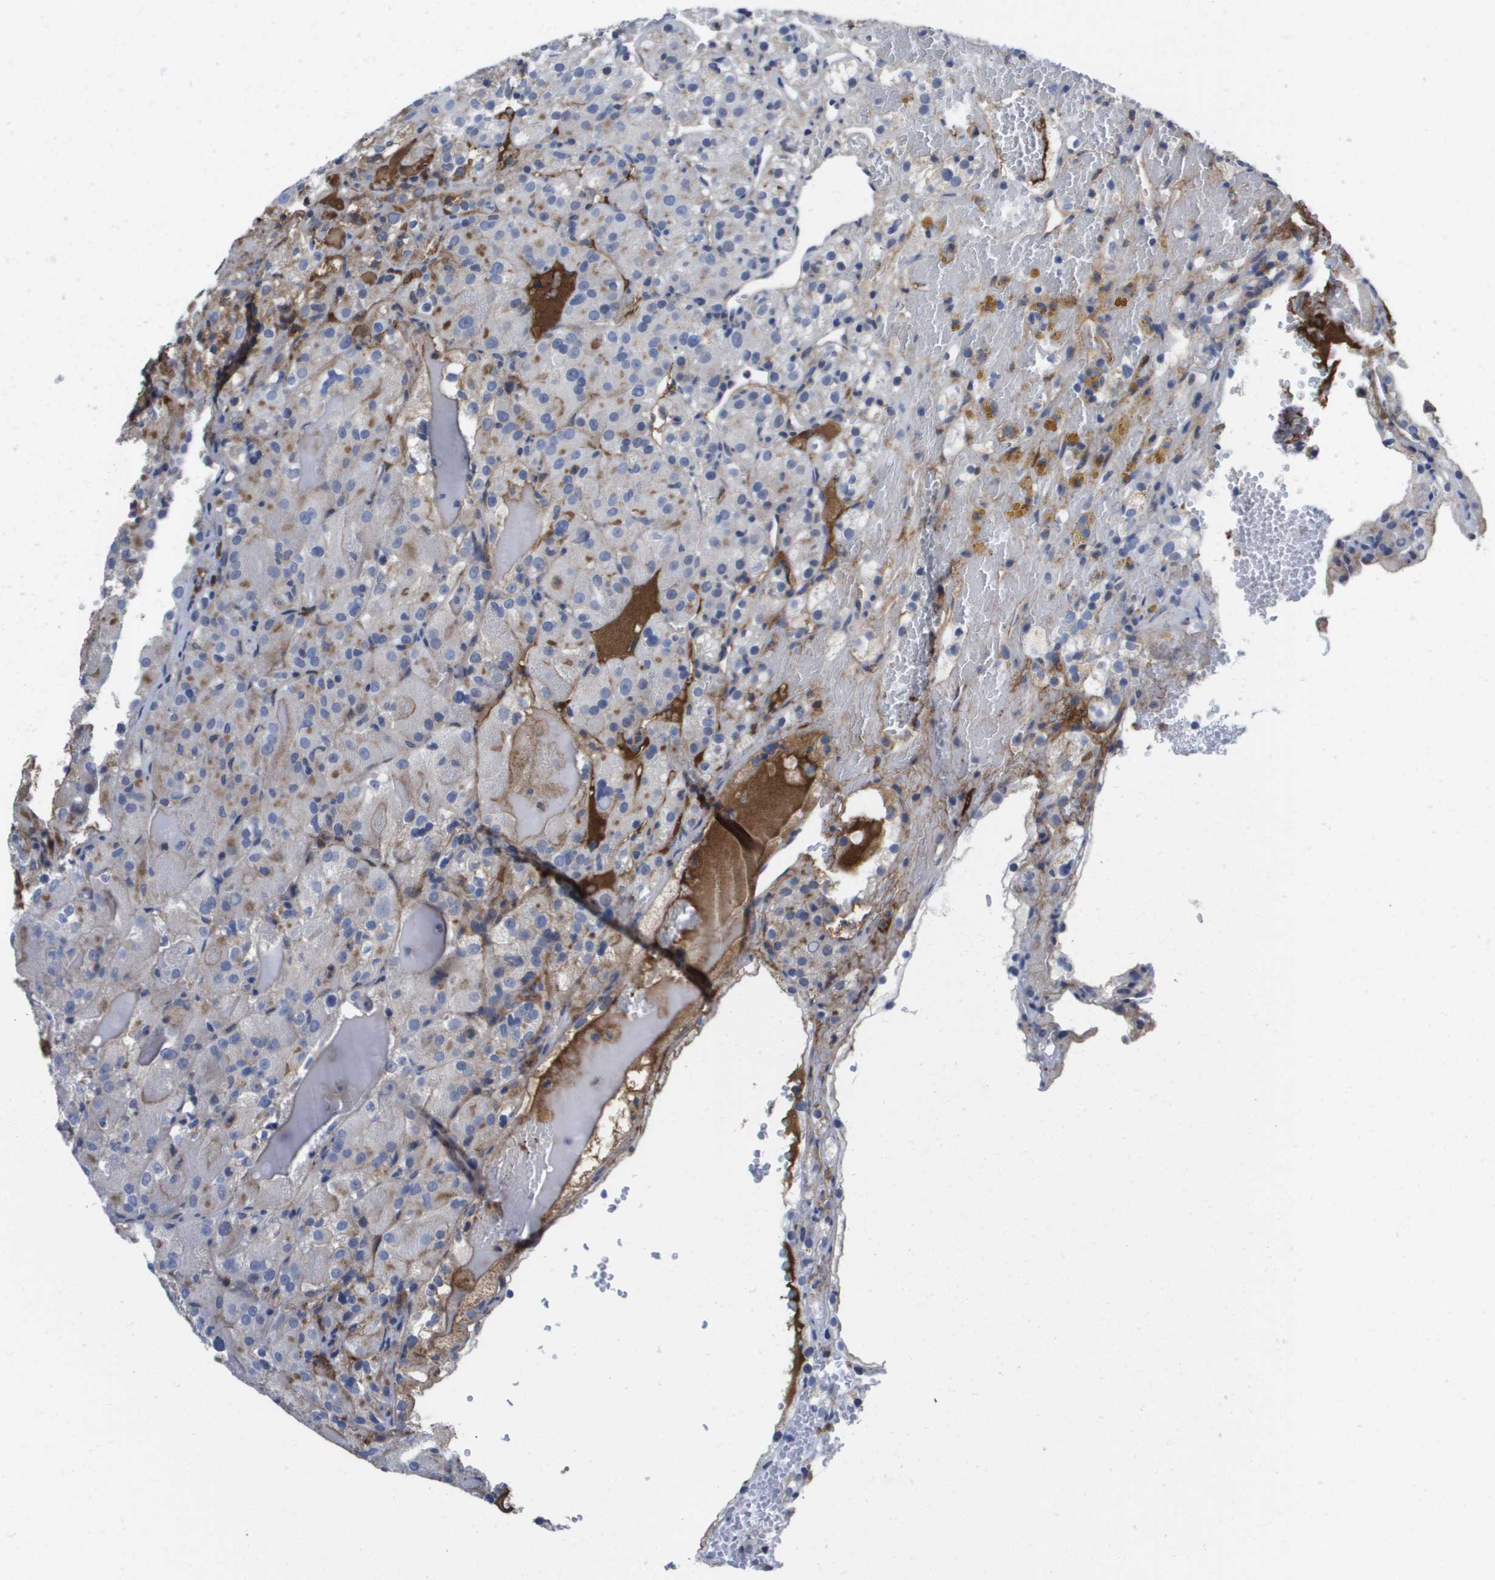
{"staining": {"intensity": "weak", "quantity": "<25%", "location": "cytoplasmic/membranous"}, "tissue": "renal cancer", "cell_type": "Tumor cells", "image_type": "cancer", "snomed": [{"axis": "morphology", "description": "Normal tissue, NOS"}, {"axis": "morphology", "description": "Adenocarcinoma, NOS"}, {"axis": "topography", "description": "Kidney"}], "caption": "An image of human renal adenocarcinoma is negative for staining in tumor cells.", "gene": "SERPINC1", "patient": {"sex": "male", "age": 61}}